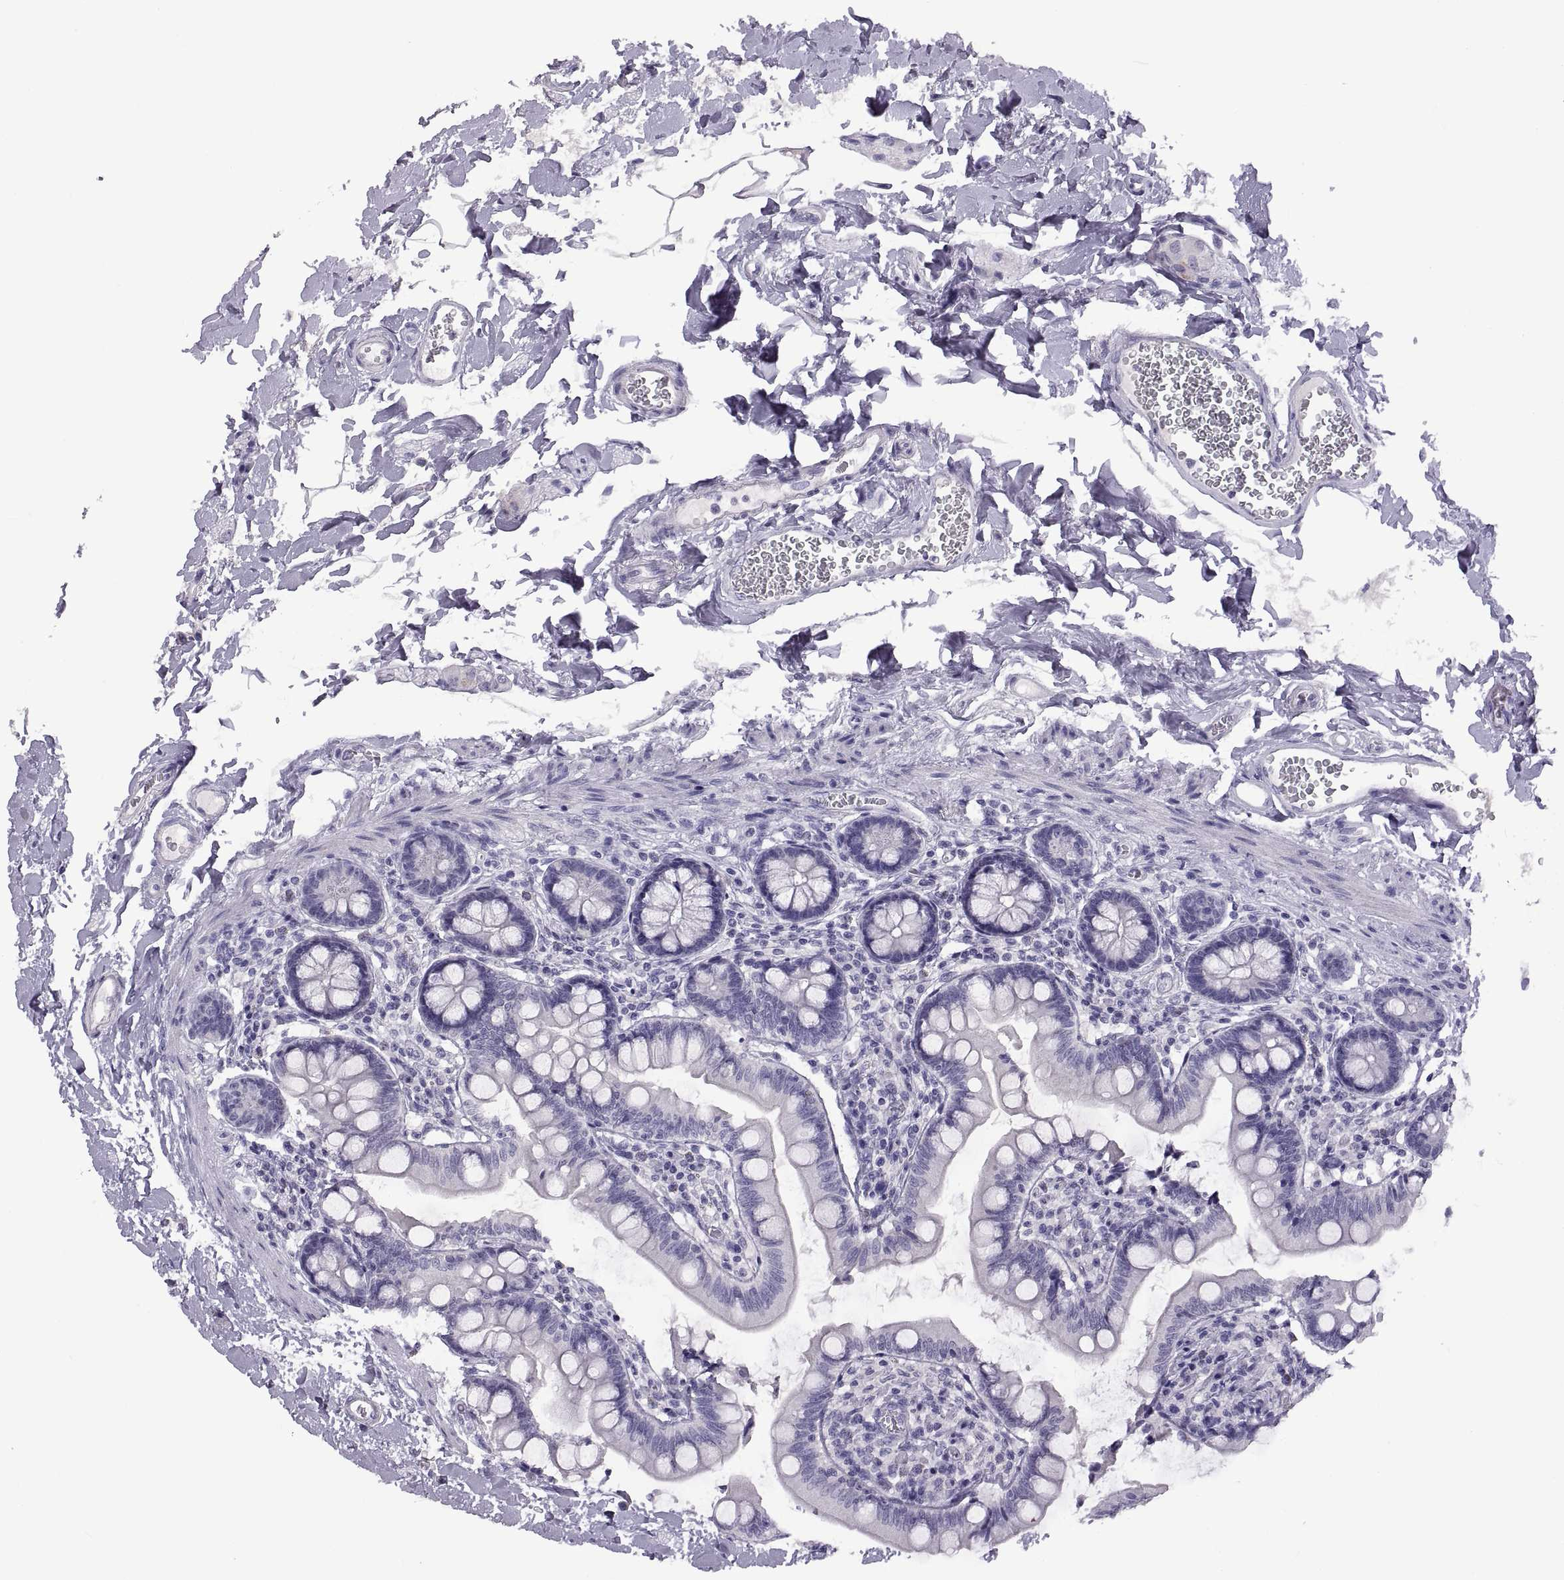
{"staining": {"intensity": "negative", "quantity": "none", "location": "none"}, "tissue": "small intestine", "cell_type": "Glandular cells", "image_type": "normal", "snomed": [{"axis": "morphology", "description": "Normal tissue, NOS"}, {"axis": "topography", "description": "Small intestine"}], "caption": "This is an immunohistochemistry photomicrograph of benign human small intestine. There is no staining in glandular cells.", "gene": "RDM1", "patient": {"sex": "female", "age": 56}}